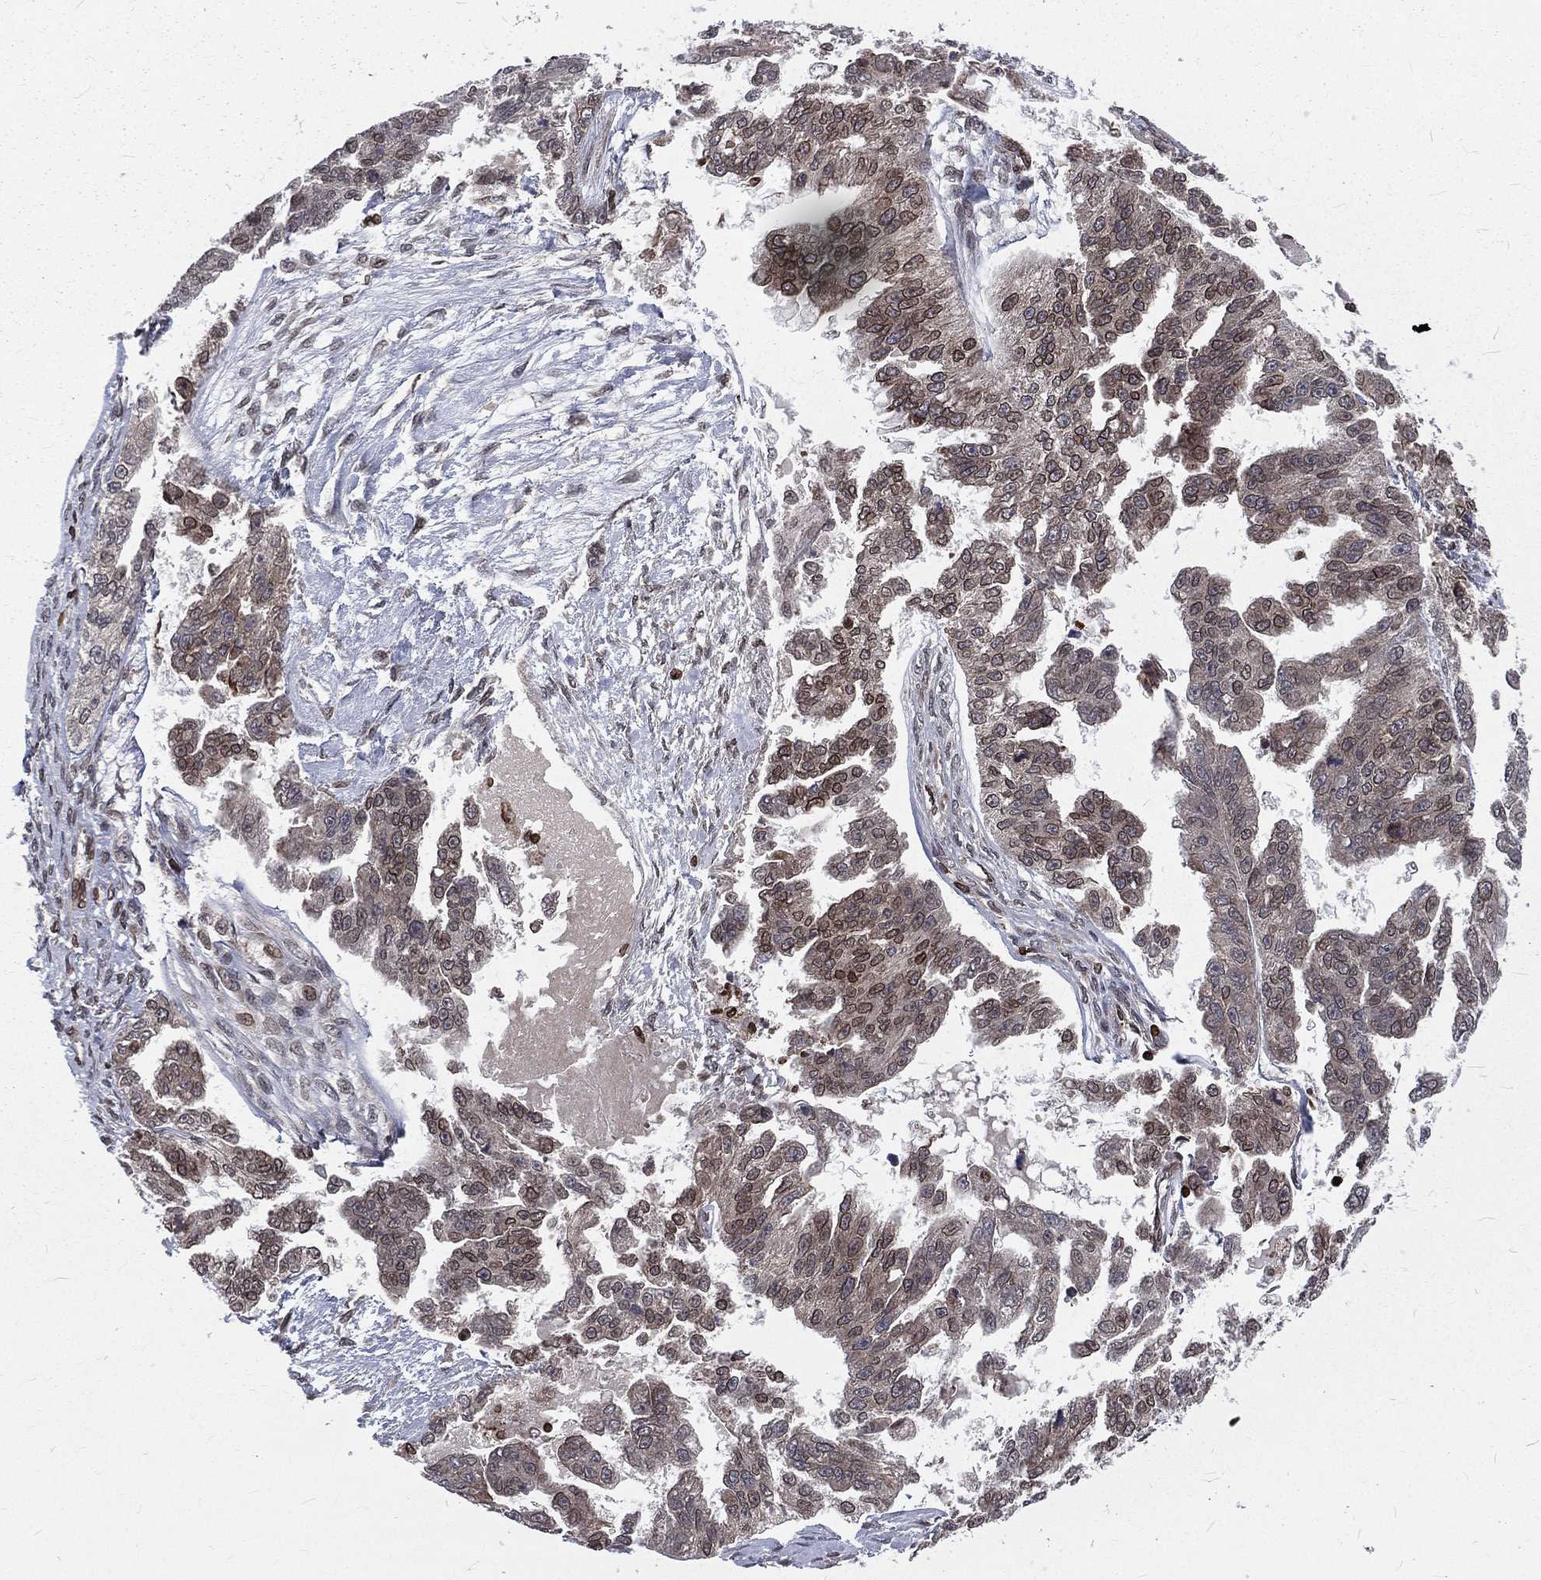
{"staining": {"intensity": "moderate", "quantity": "<25%", "location": "cytoplasmic/membranous,nuclear"}, "tissue": "ovarian cancer", "cell_type": "Tumor cells", "image_type": "cancer", "snomed": [{"axis": "morphology", "description": "Cystadenocarcinoma, serous, NOS"}, {"axis": "topography", "description": "Ovary"}], "caption": "Brown immunohistochemical staining in ovarian serous cystadenocarcinoma shows moderate cytoplasmic/membranous and nuclear positivity in approximately <25% of tumor cells.", "gene": "LBR", "patient": {"sex": "female", "age": 58}}